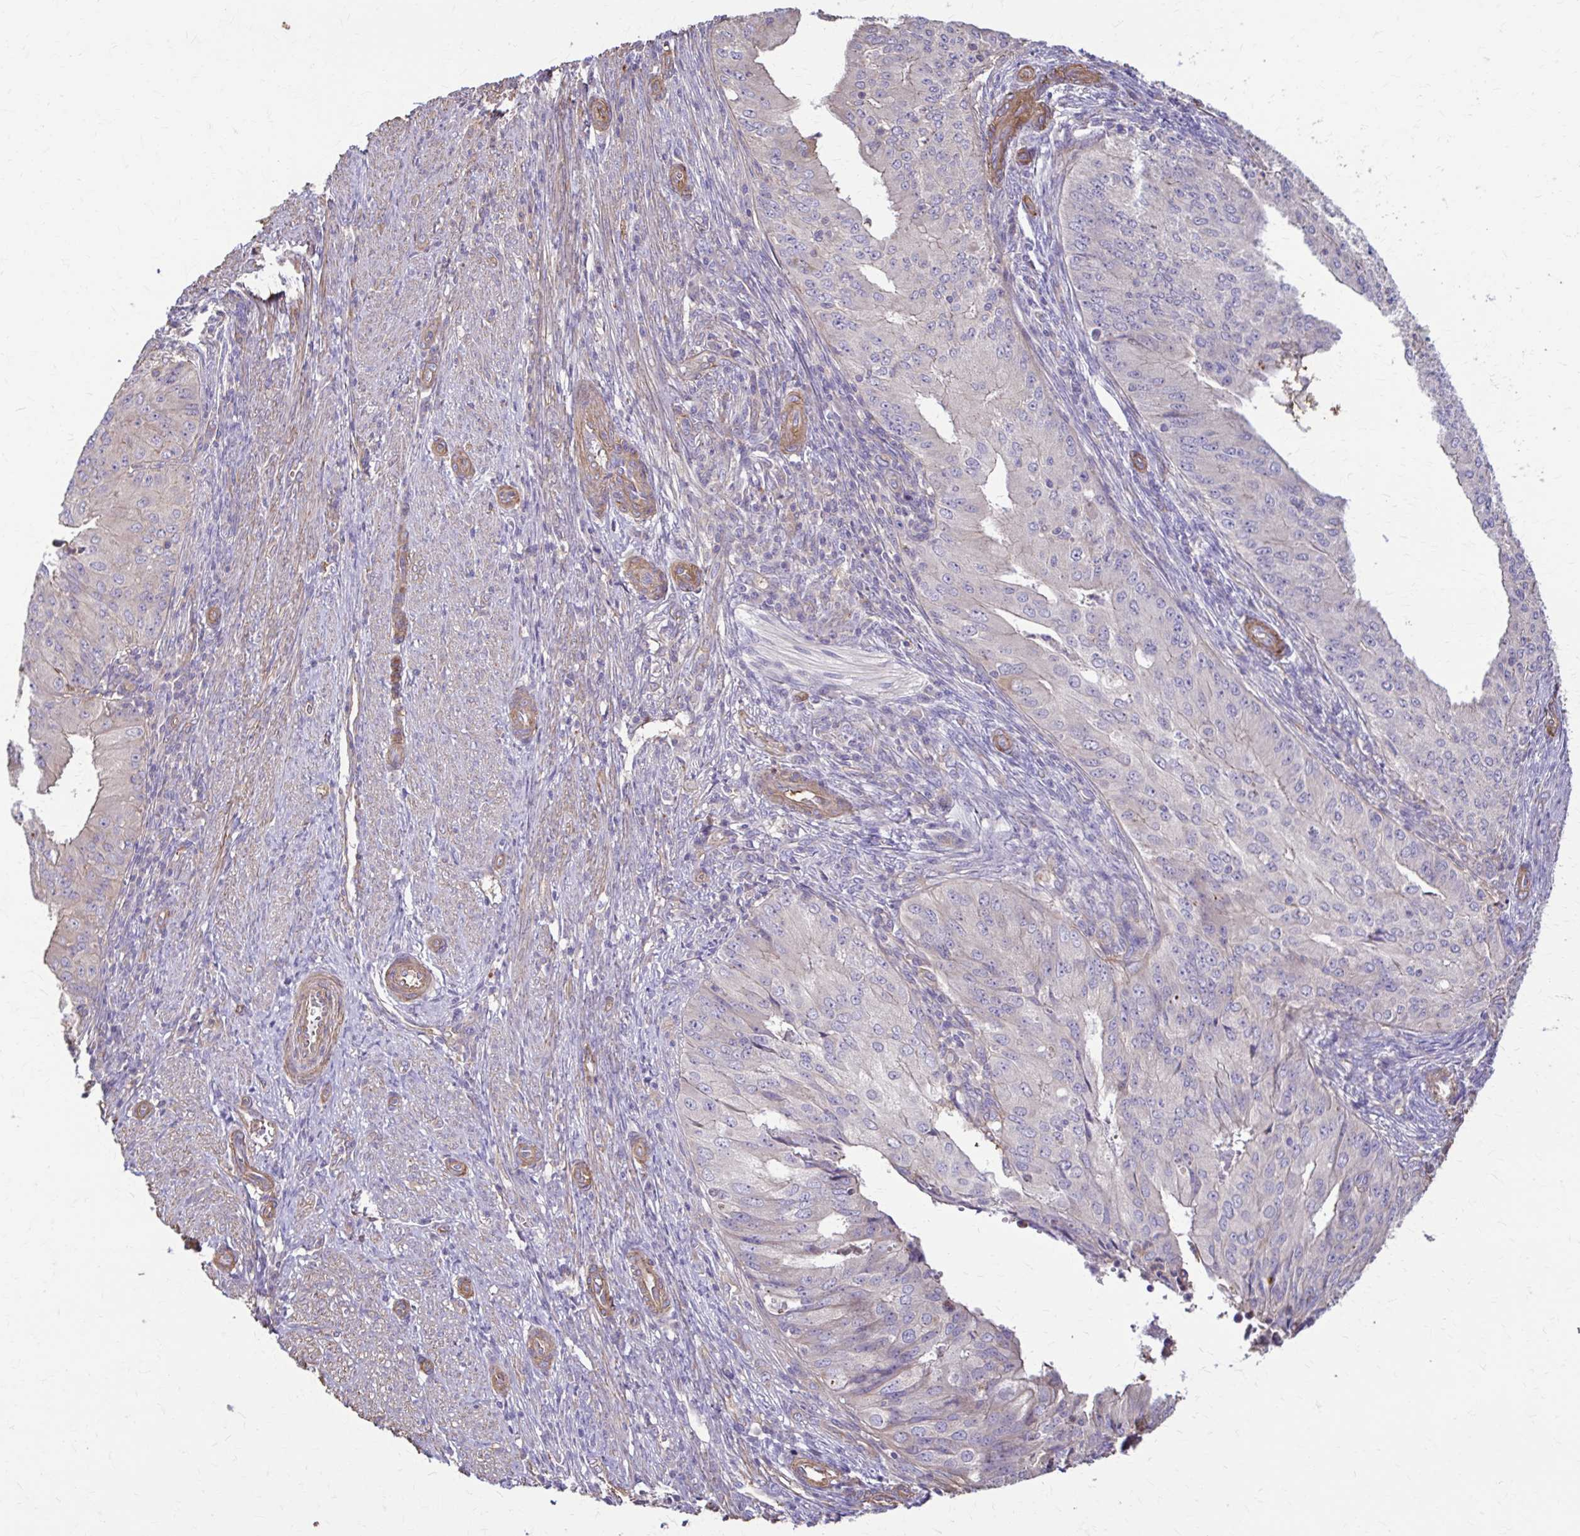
{"staining": {"intensity": "negative", "quantity": "none", "location": "none"}, "tissue": "endometrial cancer", "cell_type": "Tumor cells", "image_type": "cancer", "snomed": [{"axis": "morphology", "description": "Adenocarcinoma, NOS"}, {"axis": "topography", "description": "Endometrium"}], "caption": "This histopathology image is of endometrial cancer stained with immunohistochemistry to label a protein in brown with the nuclei are counter-stained blue. There is no expression in tumor cells.", "gene": "DSP", "patient": {"sex": "female", "age": 50}}